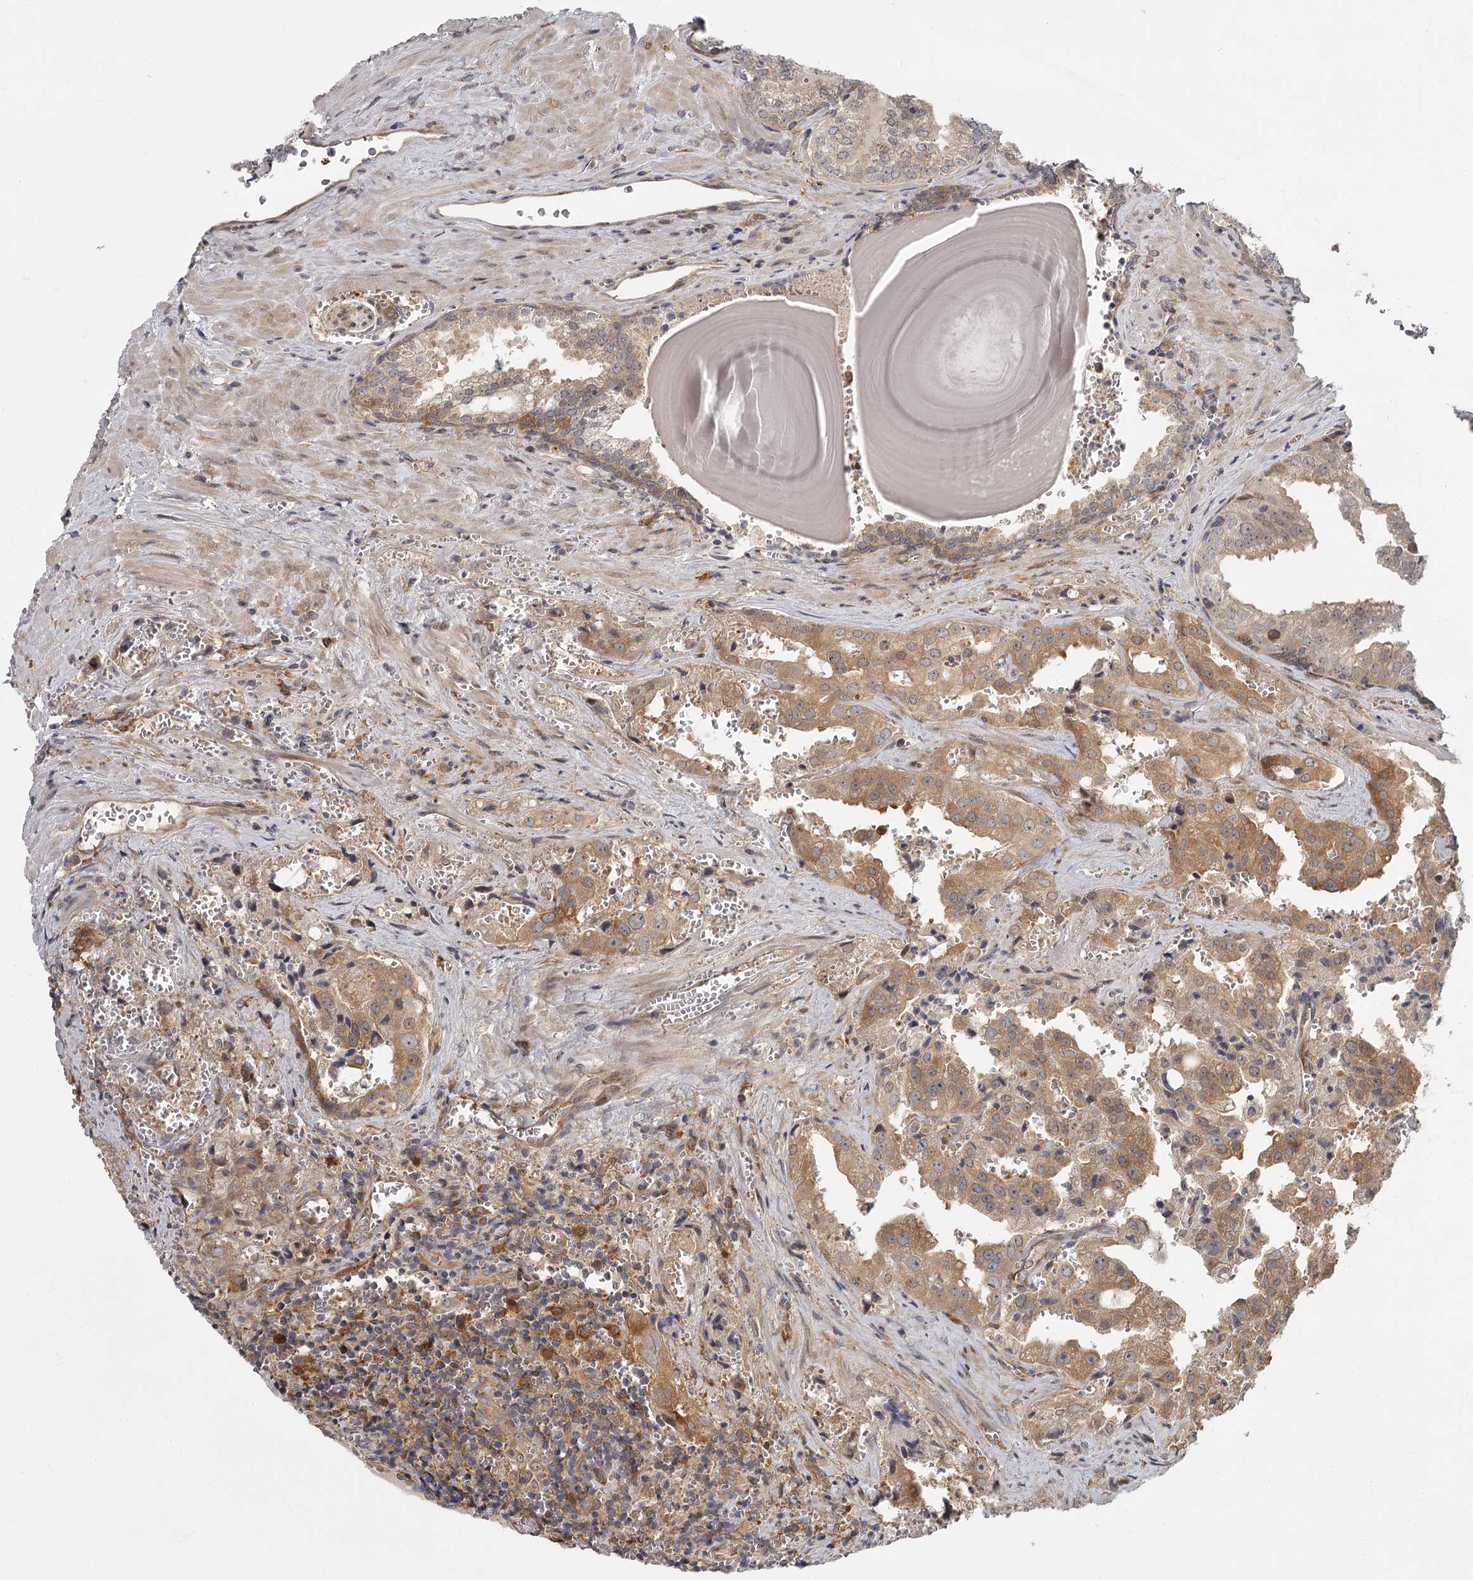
{"staining": {"intensity": "moderate", "quantity": "<25%", "location": "cytoplasmic/membranous"}, "tissue": "prostate cancer", "cell_type": "Tumor cells", "image_type": "cancer", "snomed": [{"axis": "morphology", "description": "Adenocarcinoma, High grade"}, {"axis": "topography", "description": "Prostate"}], "caption": "Immunohistochemical staining of prostate cancer demonstrates low levels of moderate cytoplasmic/membranous positivity in about <25% of tumor cells.", "gene": "CCNG2", "patient": {"sex": "male", "age": 68}}